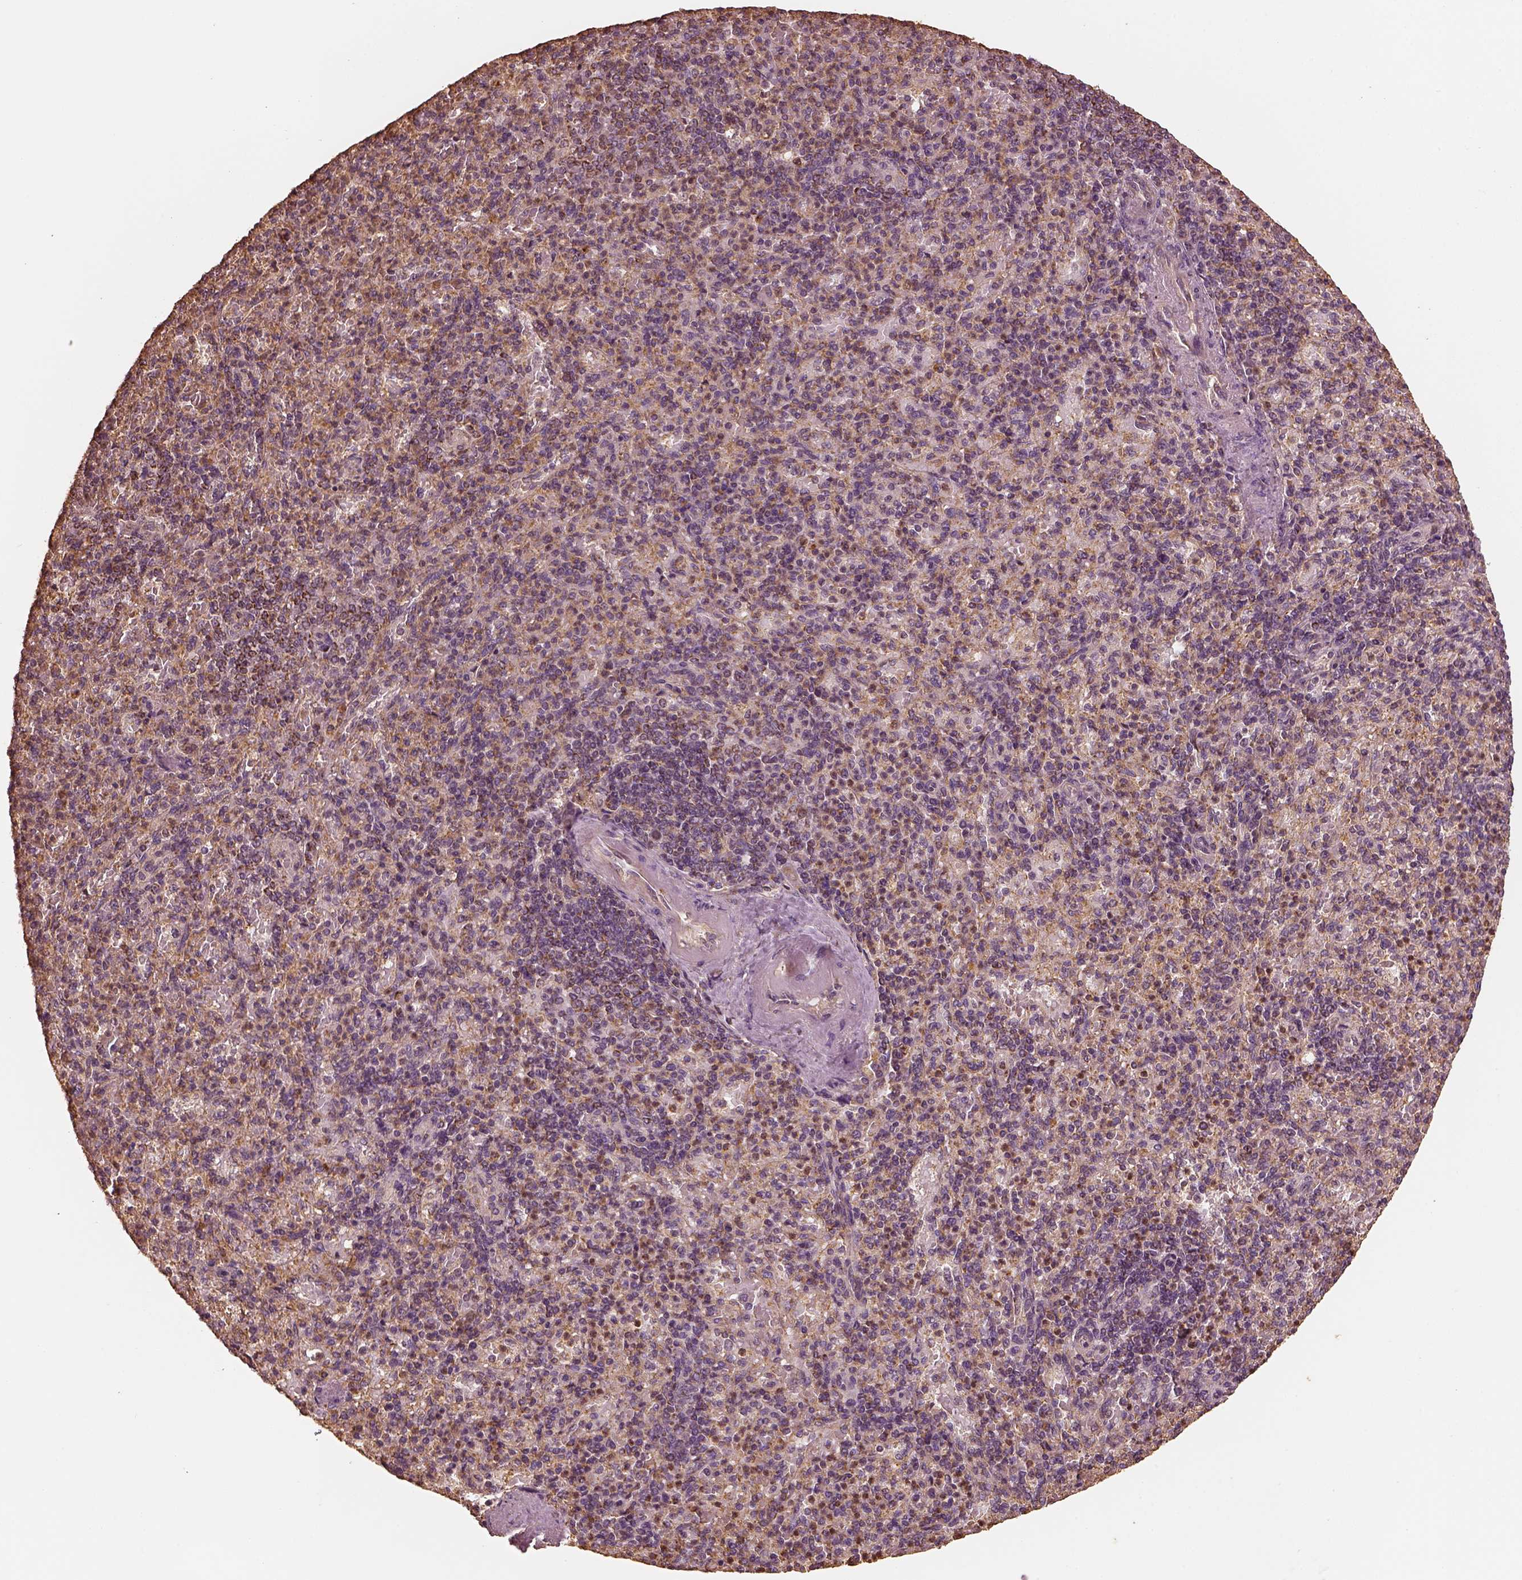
{"staining": {"intensity": "moderate", "quantity": ">75%", "location": "cytoplasmic/membranous"}, "tissue": "spleen", "cell_type": "Cells in red pulp", "image_type": "normal", "snomed": [{"axis": "morphology", "description": "Normal tissue, NOS"}, {"axis": "topography", "description": "Spleen"}], "caption": "Brown immunohistochemical staining in normal spleen exhibits moderate cytoplasmic/membranous staining in approximately >75% of cells in red pulp. (DAB IHC, brown staining for protein, blue staining for nuclei).", "gene": "PTGES2", "patient": {"sex": "female", "age": 74}}